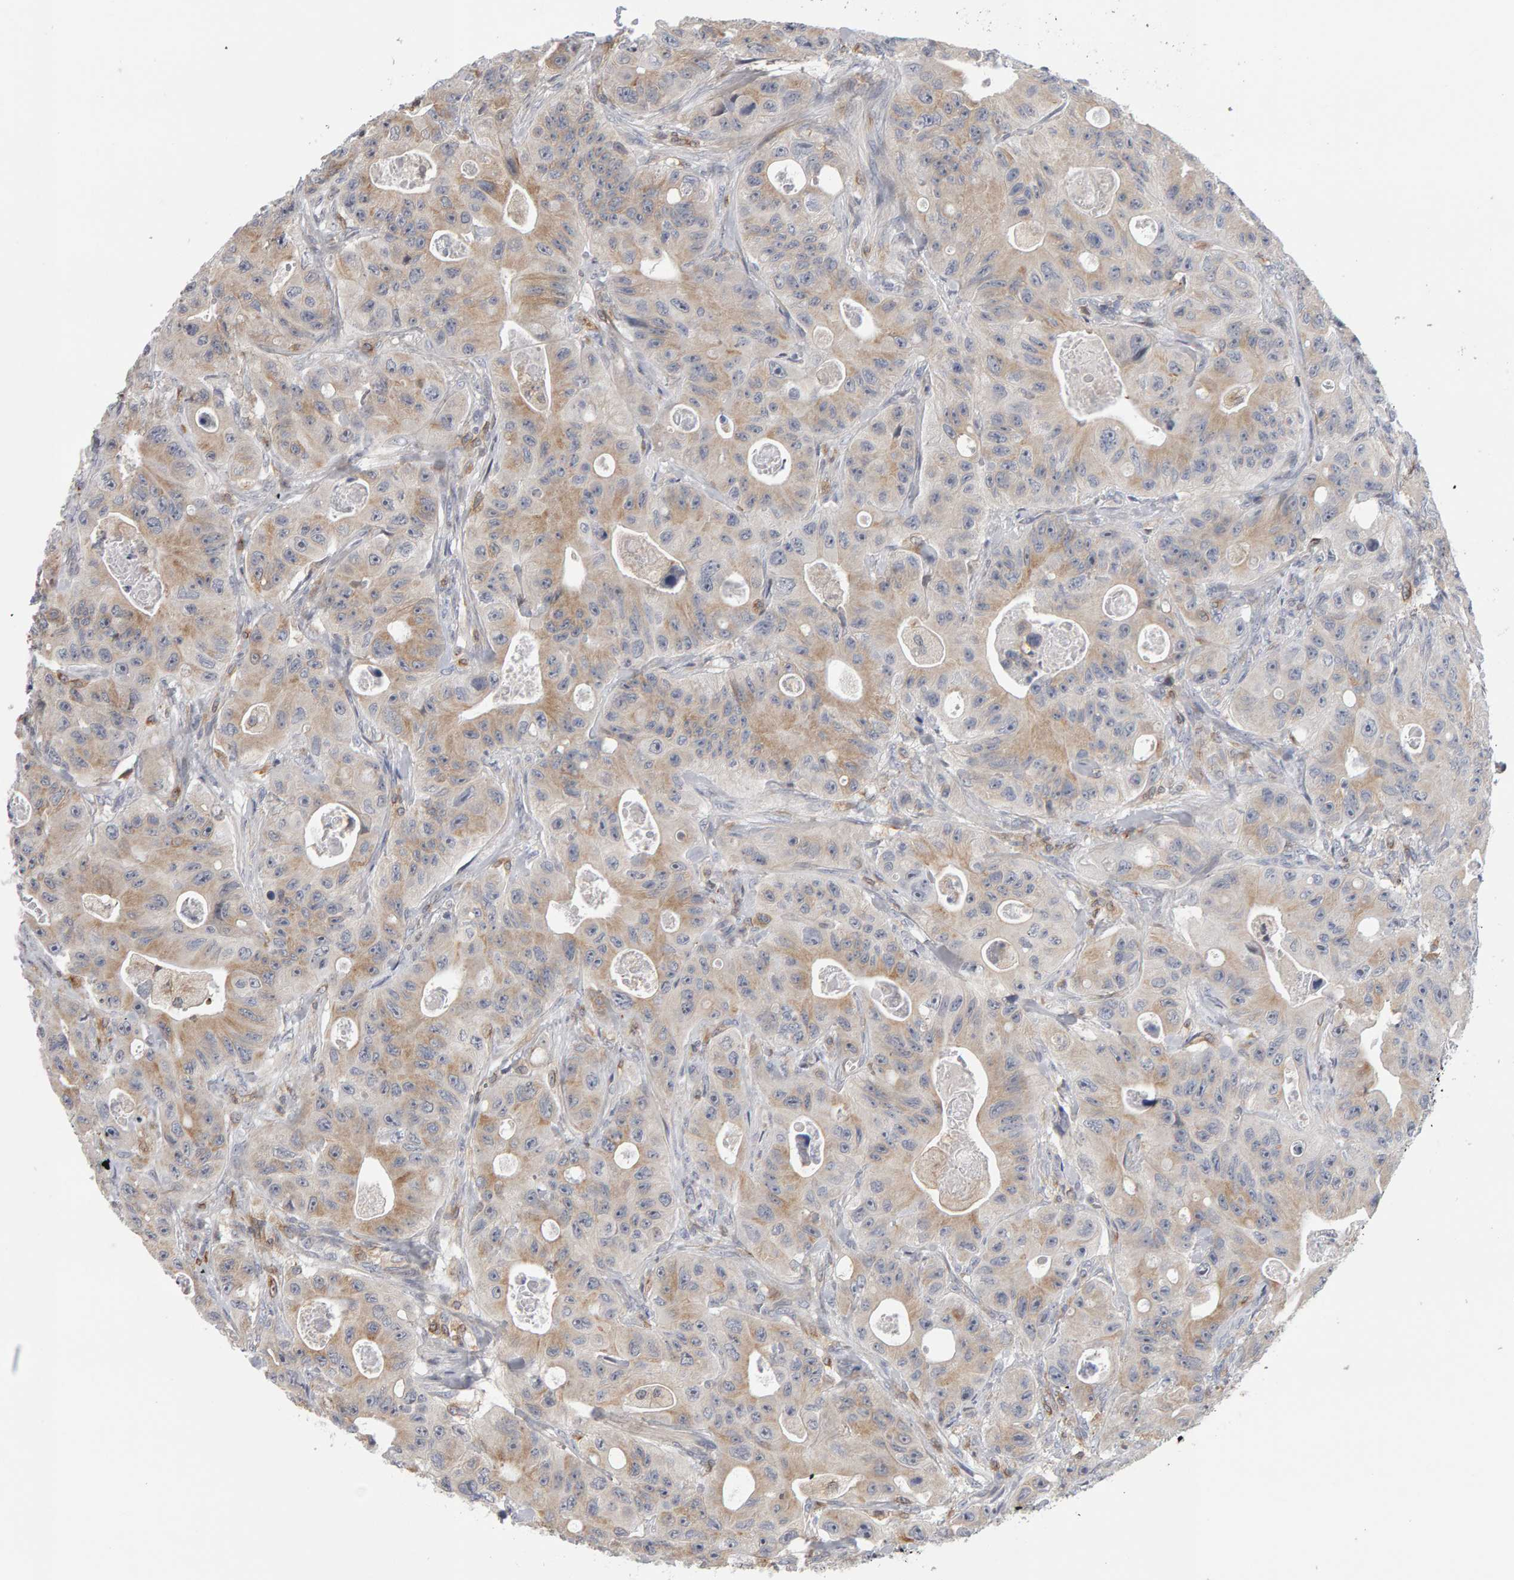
{"staining": {"intensity": "weak", "quantity": "25%-75%", "location": "cytoplasmic/membranous"}, "tissue": "colorectal cancer", "cell_type": "Tumor cells", "image_type": "cancer", "snomed": [{"axis": "morphology", "description": "Adenocarcinoma, NOS"}, {"axis": "topography", "description": "Colon"}], "caption": "Immunohistochemical staining of colorectal adenocarcinoma shows low levels of weak cytoplasmic/membranous protein staining in about 25%-75% of tumor cells.", "gene": "MSRA", "patient": {"sex": "female", "age": 46}}